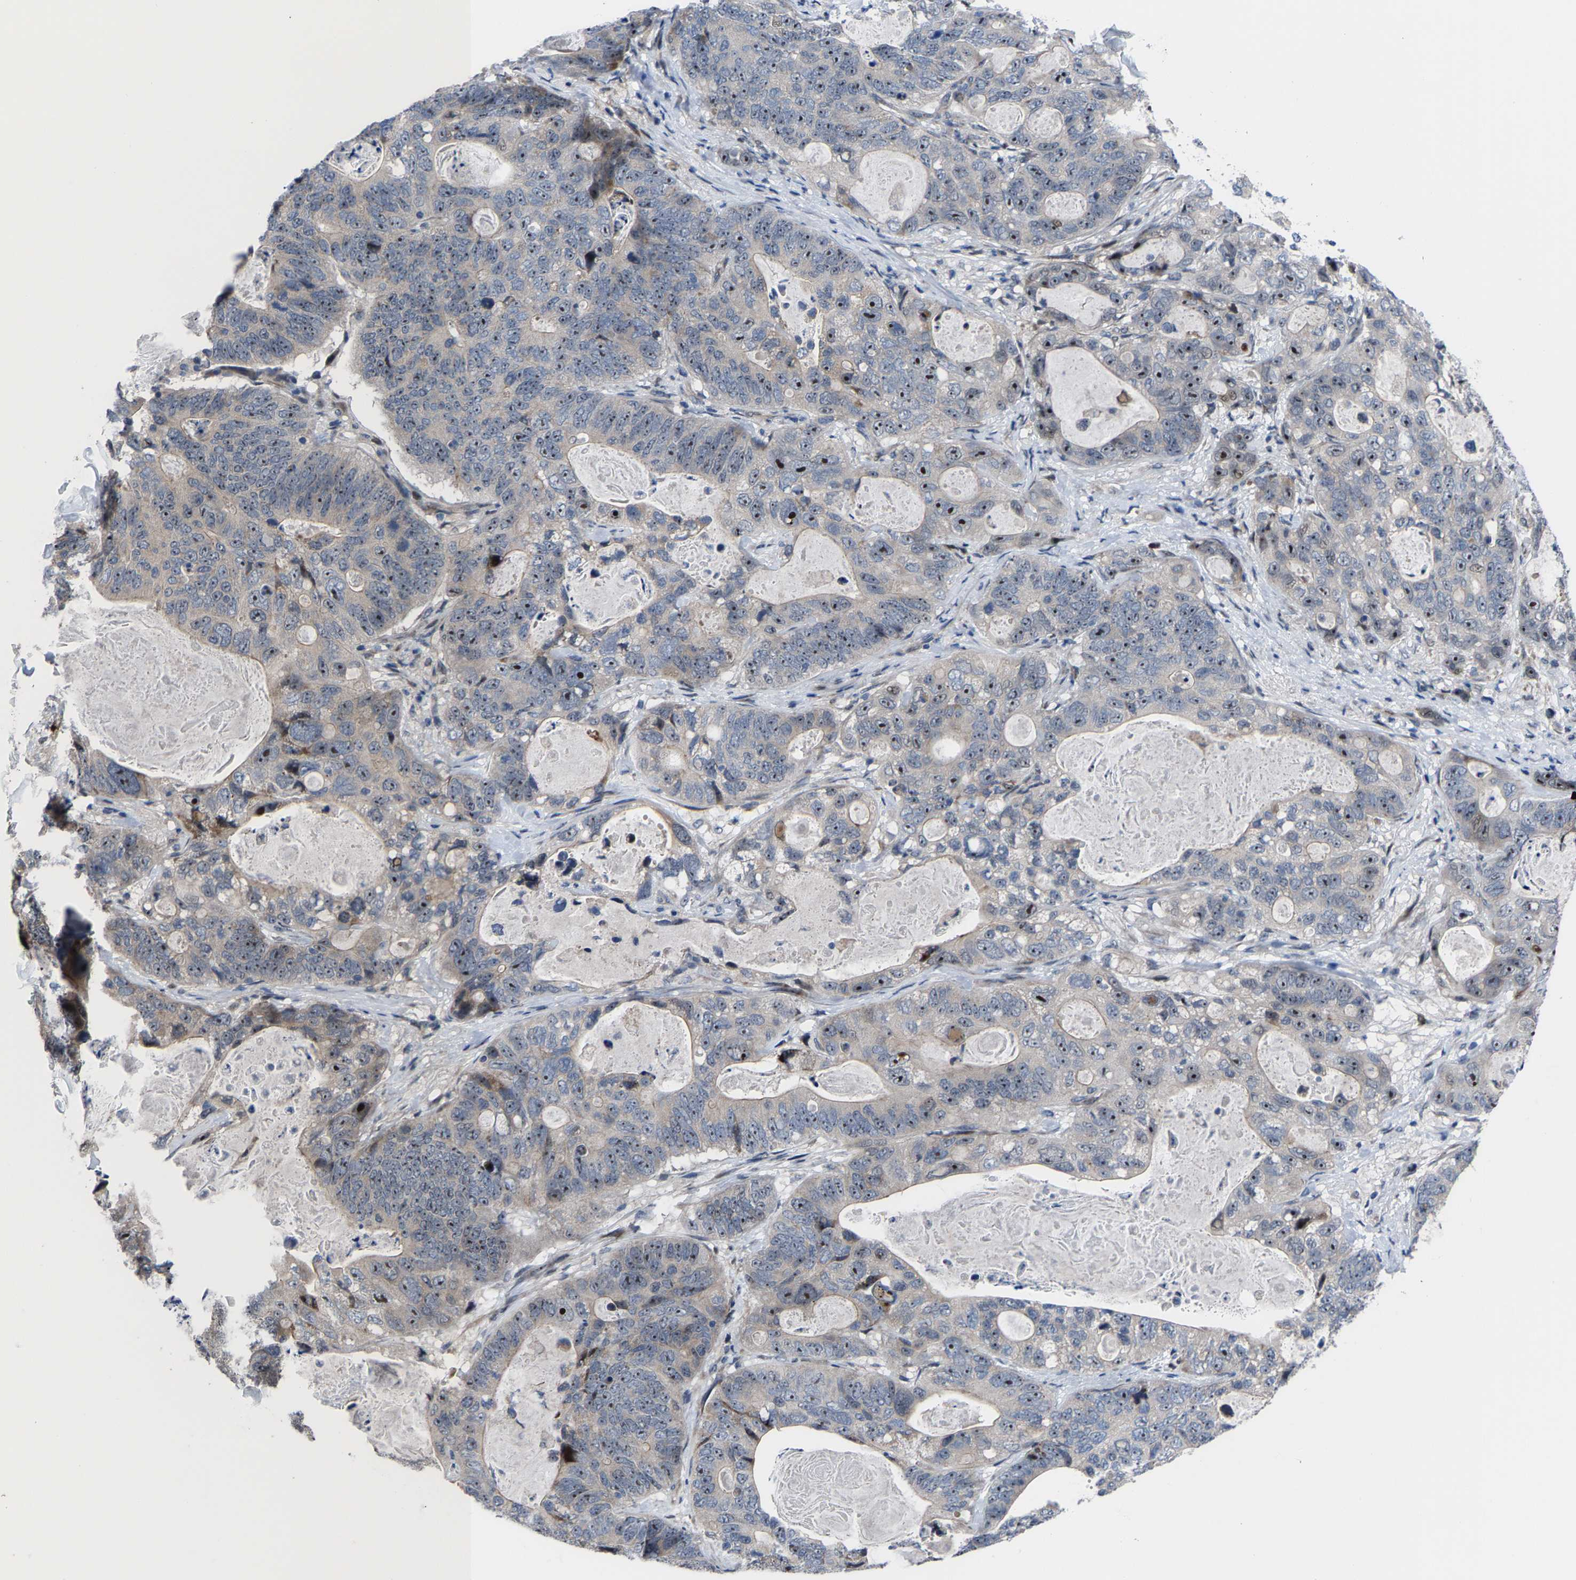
{"staining": {"intensity": "moderate", "quantity": "25%-75%", "location": "nuclear"}, "tissue": "stomach cancer", "cell_type": "Tumor cells", "image_type": "cancer", "snomed": [{"axis": "morphology", "description": "Normal tissue, NOS"}, {"axis": "morphology", "description": "Adenocarcinoma, NOS"}, {"axis": "topography", "description": "Stomach"}], "caption": "The photomicrograph demonstrates staining of adenocarcinoma (stomach), revealing moderate nuclear protein expression (brown color) within tumor cells. The staining was performed using DAB (3,3'-diaminobenzidine), with brown indicating positive protein expression. Nuclei are stained blue with hematoxylin.", "gene": "HAUS6", "patient": {"sex": "female", "age": 89}}